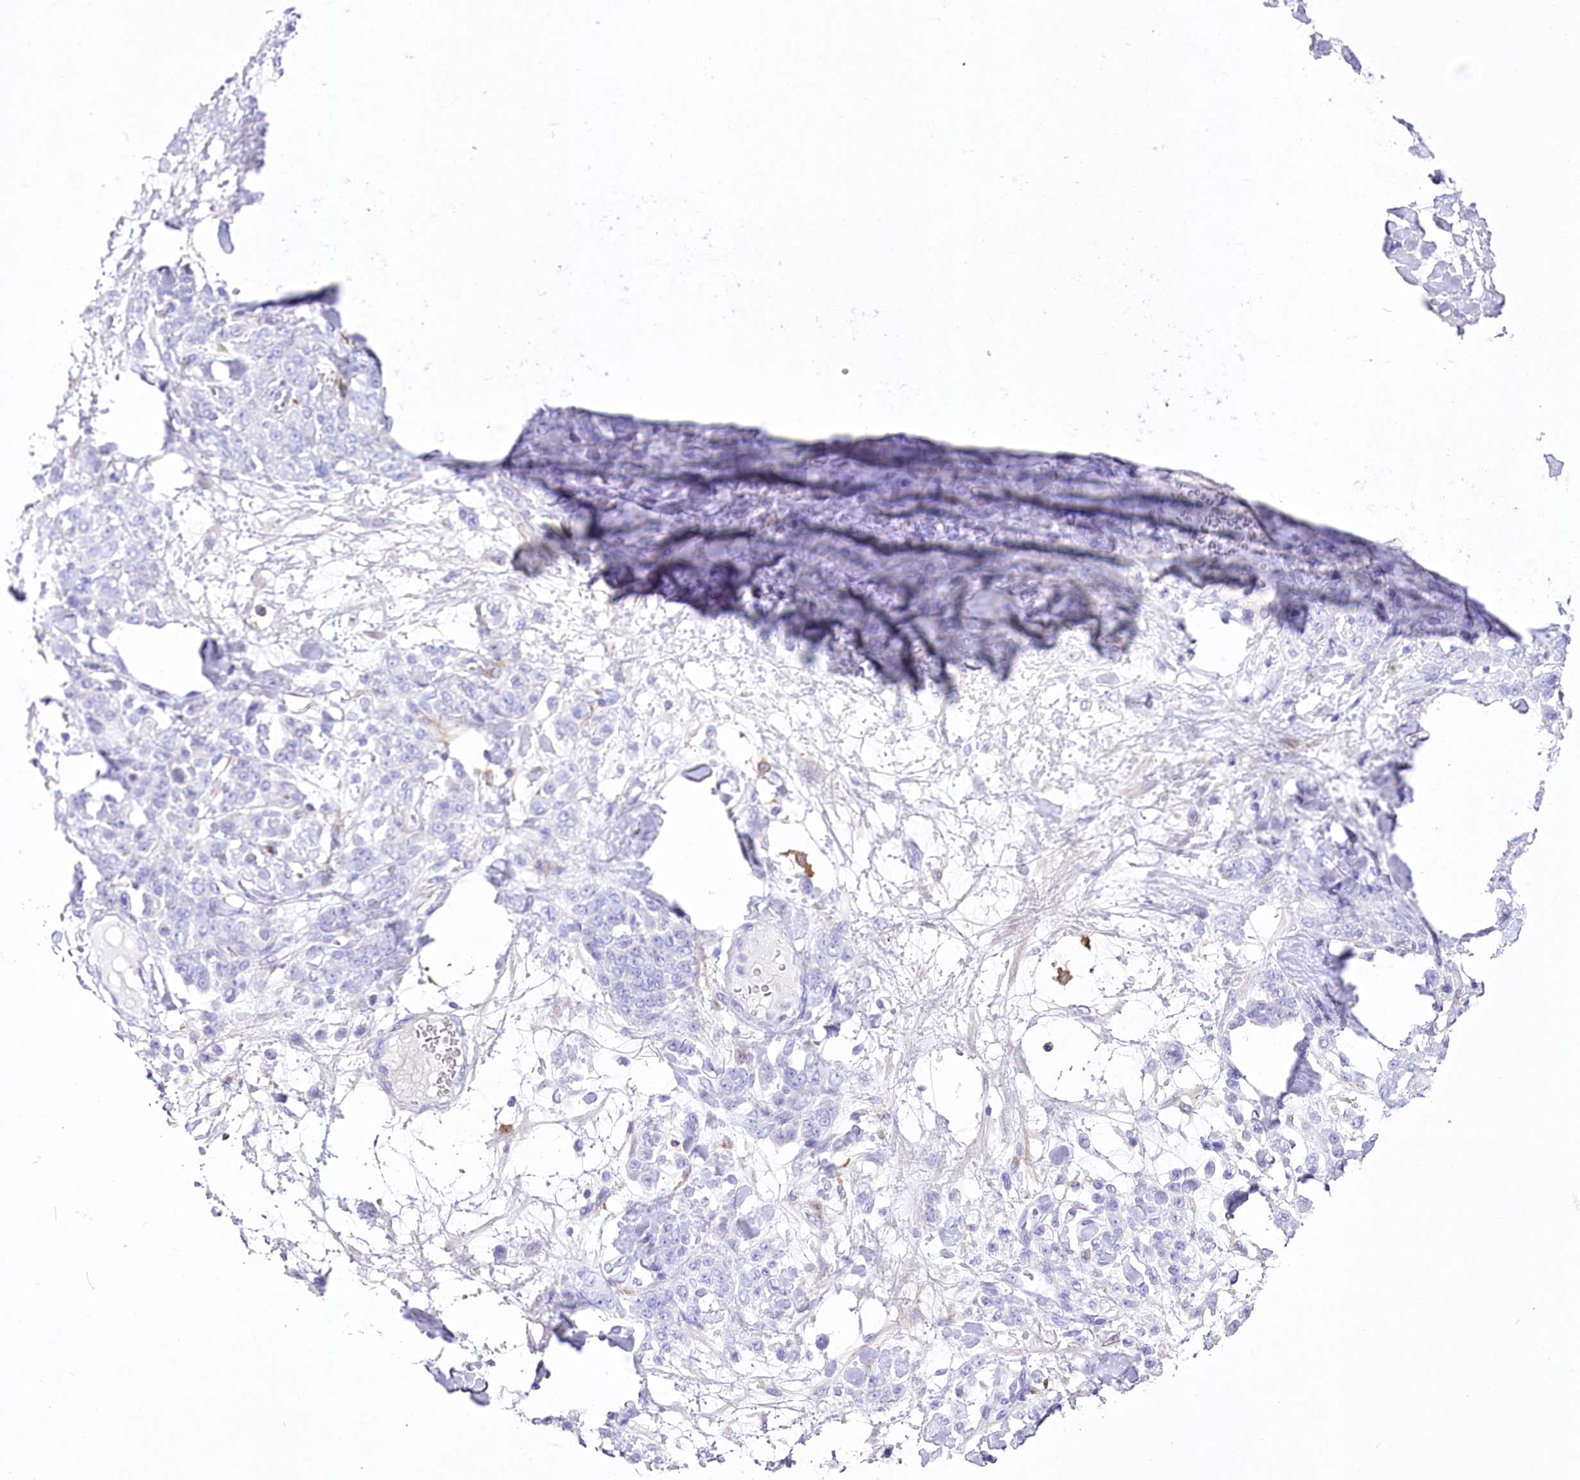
{"staining": {"intensity": "negative", "quantity": "none", "location": "none"}, "tissue": "stomach cancer", "cell_type": "Tumor cells", "image_type": "cancer", "snomed": [{"axis": "morphology", "description": "Normal tissue, NOS"}, {"axis": "morphology", "description": "Adenocarcinoma, NOS"}, {"axis": "topography", "description": "Stomach"}], "caption": "The histopathology image shows no significant positivity in tumor cells of stomach cancer (adenocarcinoma).", "gene": "DNAJC19", "patient": {"sex": "male", "age": 82}}